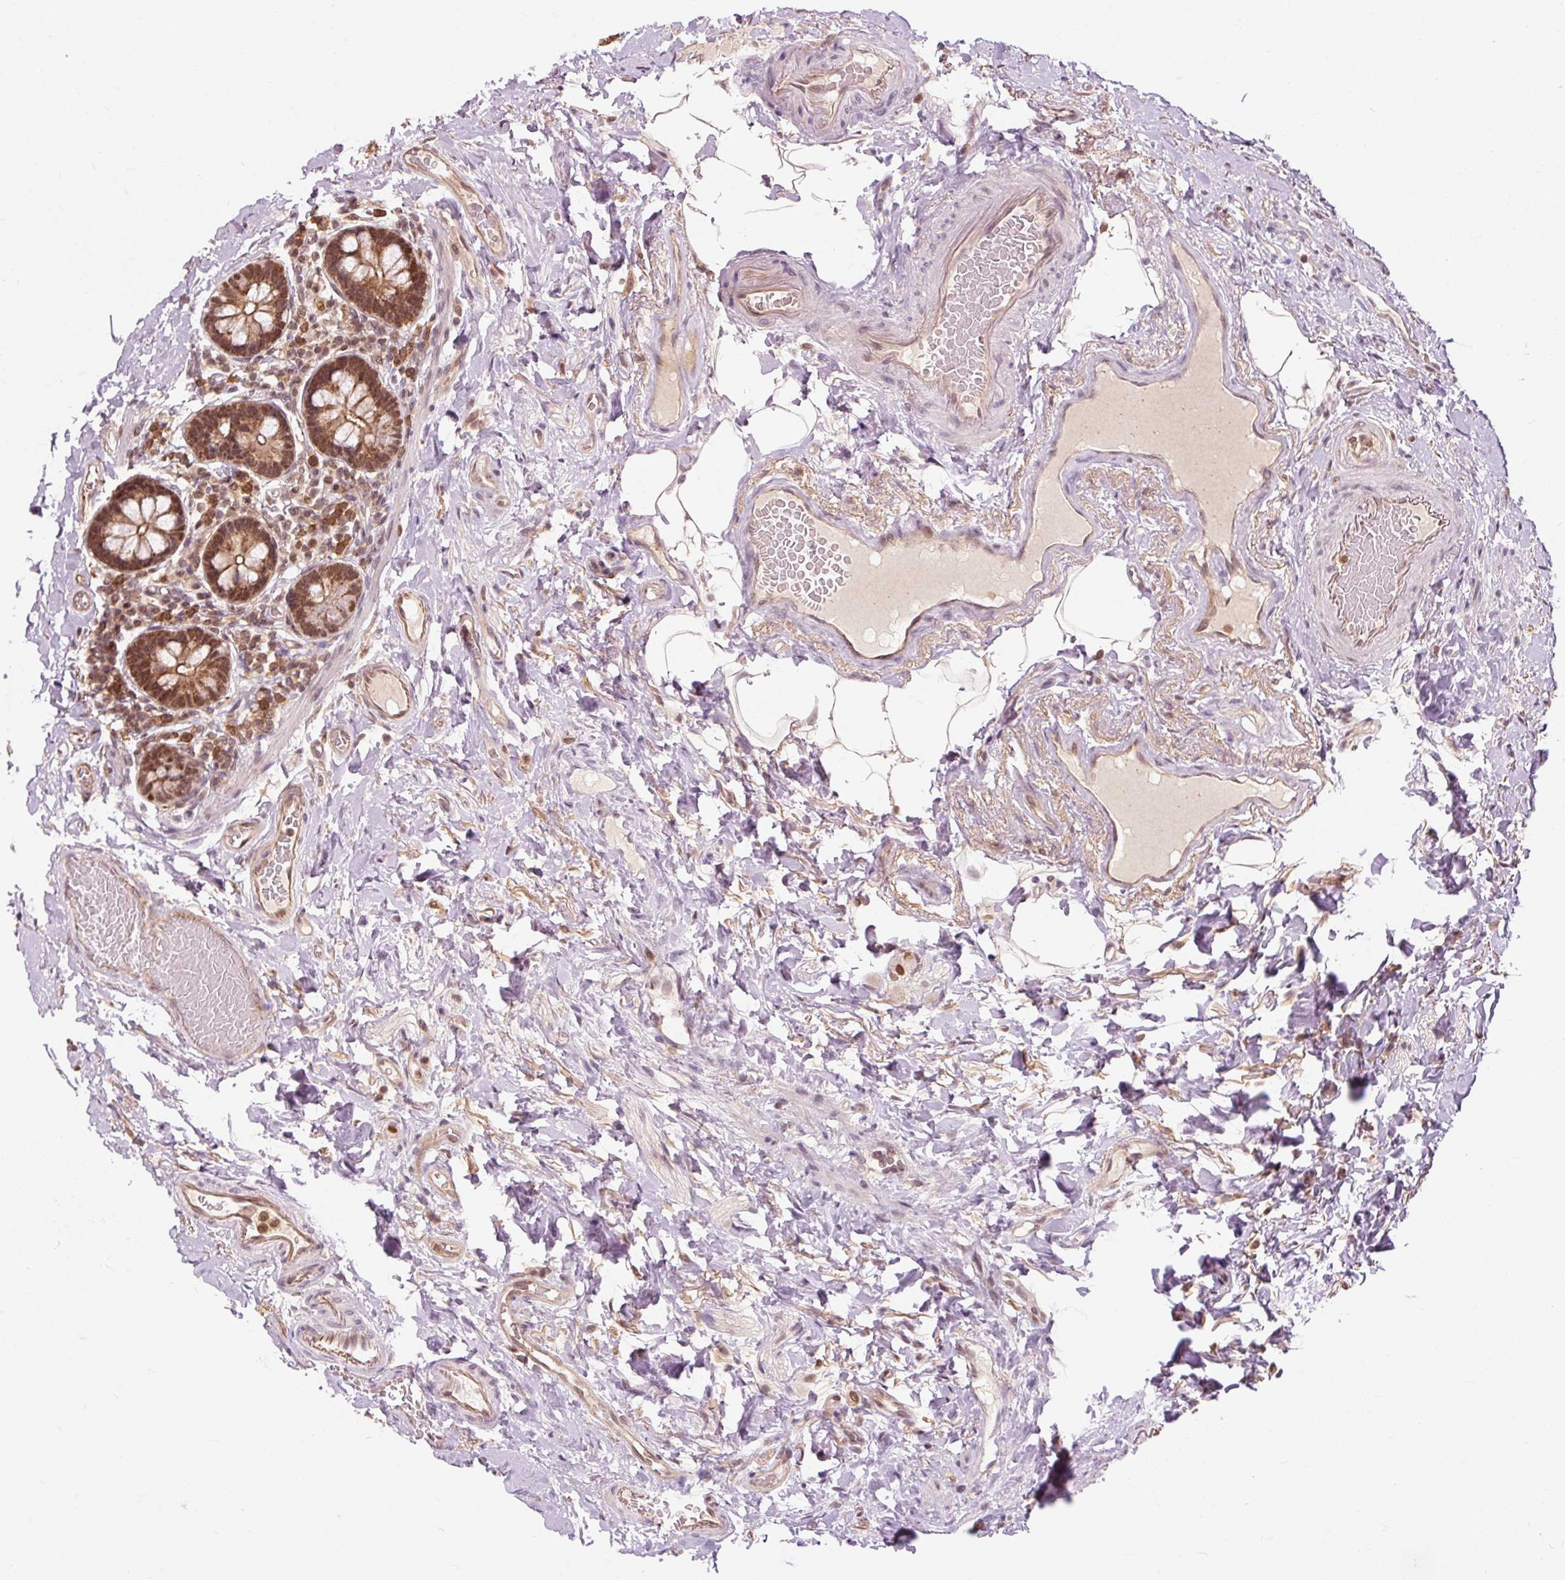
{"staining": {"intensity": "strong", "quantity": ">75%", "location": "cytoplasmic/membranous,nuclear"}, "tissue": "small intestine", "cell_type": "Glandular cells", "image_type": "normal", "snomed": [{"axis": "morphology", "description": "Normal tissue, NOS"}, {"axis": "topography", "description": "Small intestine"}], "caption": "The micrograph demonstrates staining of normal small intestine, revealing strong cytoplasmic/membranous,nuclear protein staining (brown color) within glandular cells. (DAB (3,3'-diaminobenzidine) IHC, brown staining for protein, blue staining for nuclei).", "gene": "CSTF1", "patient": {"sex": "female", "age": 64}}